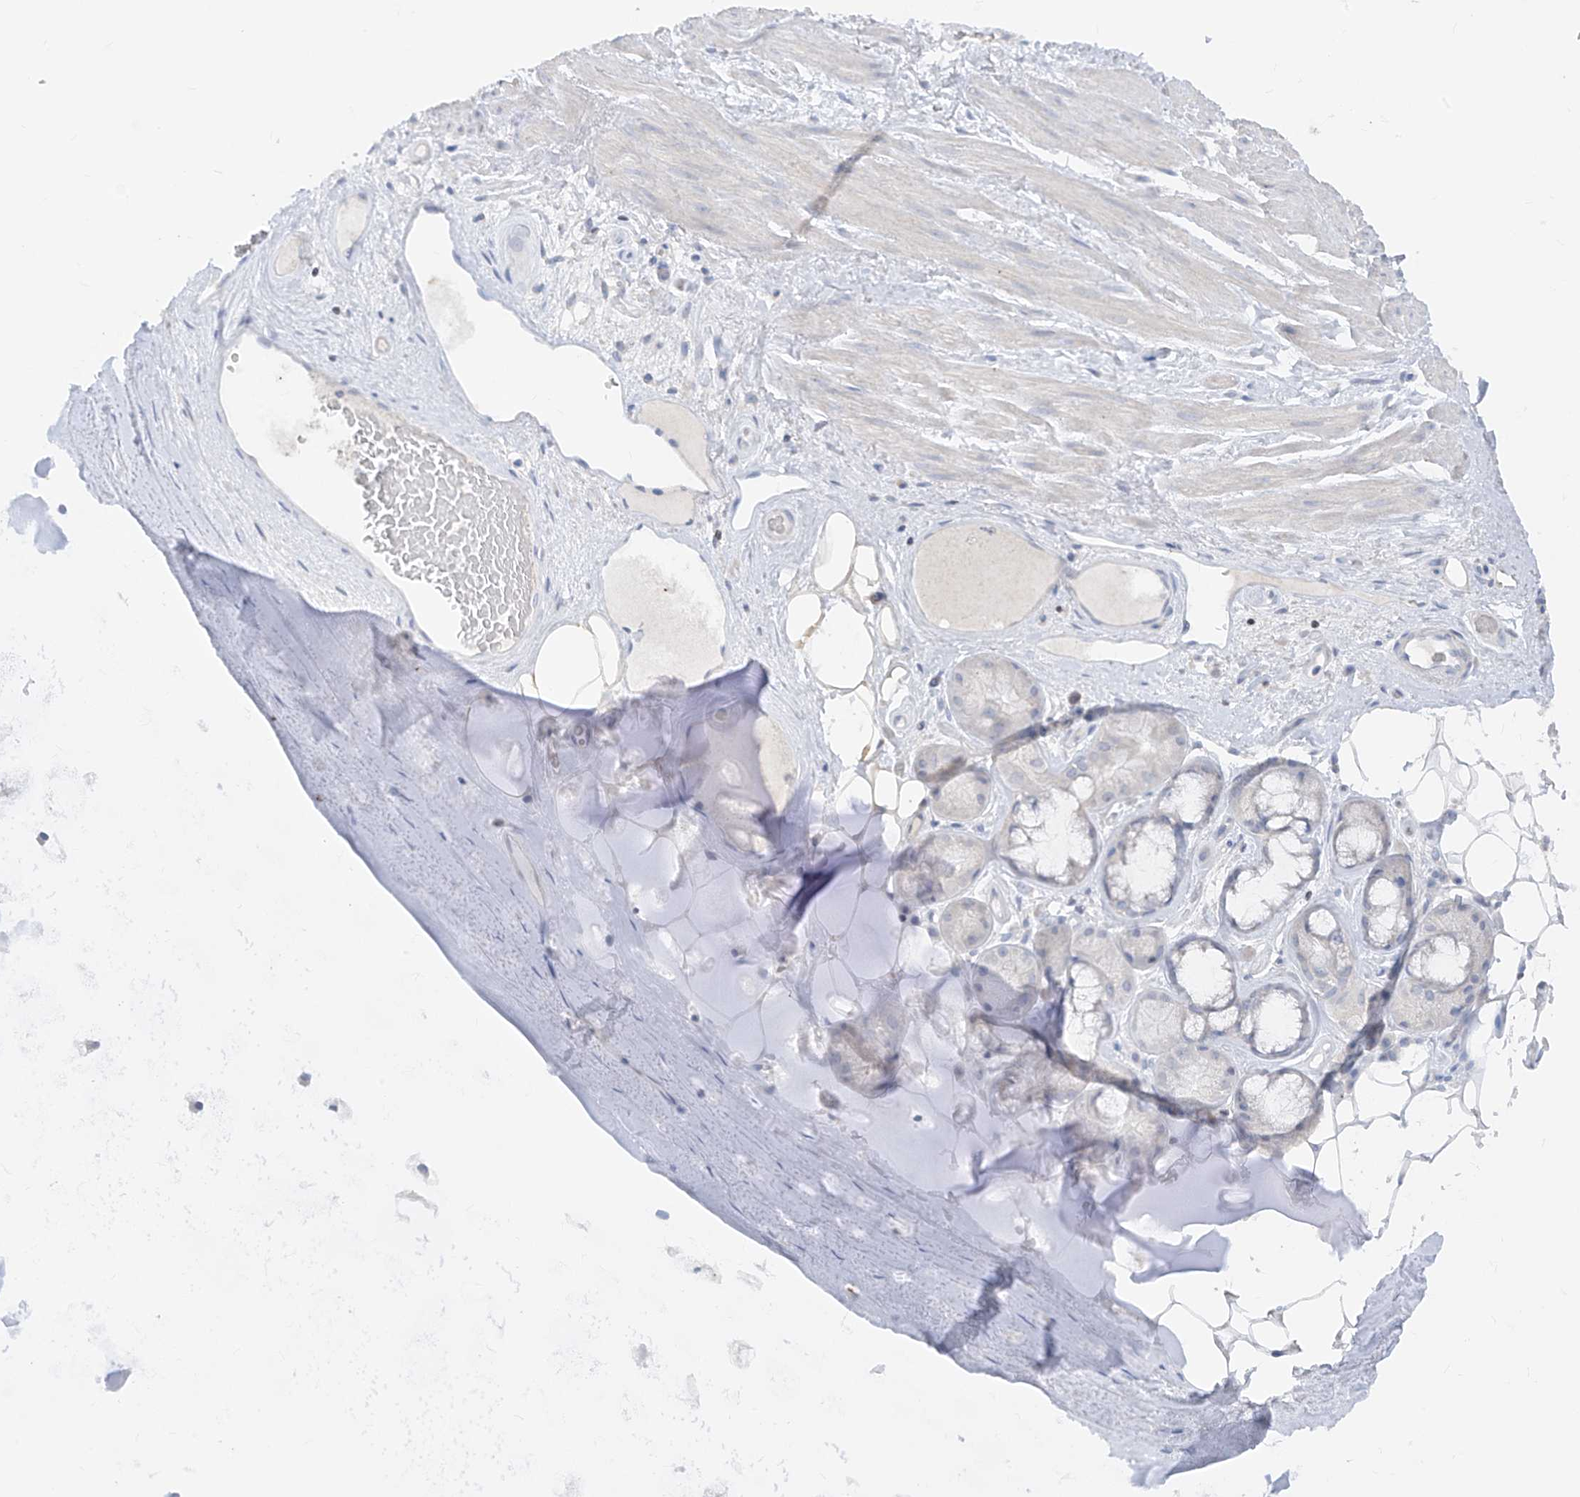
{"staining": {"intensity": "negative", "quantity": "none", "location": "none"}, "tissue": "adipose tissue", "cell_type": "Adipocytes", "image_type": "normal", "snomed": [{"axis": "morphology", "description": "Normal tissue, NOS"}, {"axis": "morphology", "description": "Squamous cell carcinoma, NOS"}, {"axis": "topography", "description": "Lymph node"}, {"axis": "topography", "description": "Bronchus"}, {"axis": "topography", "description": "Lung"}], "caption": "The IHC micrograph has no significant staining in adipocytes of adipose tissue.", "gene": "TBX21", "patient": {"sex": "male", "age": 66}}